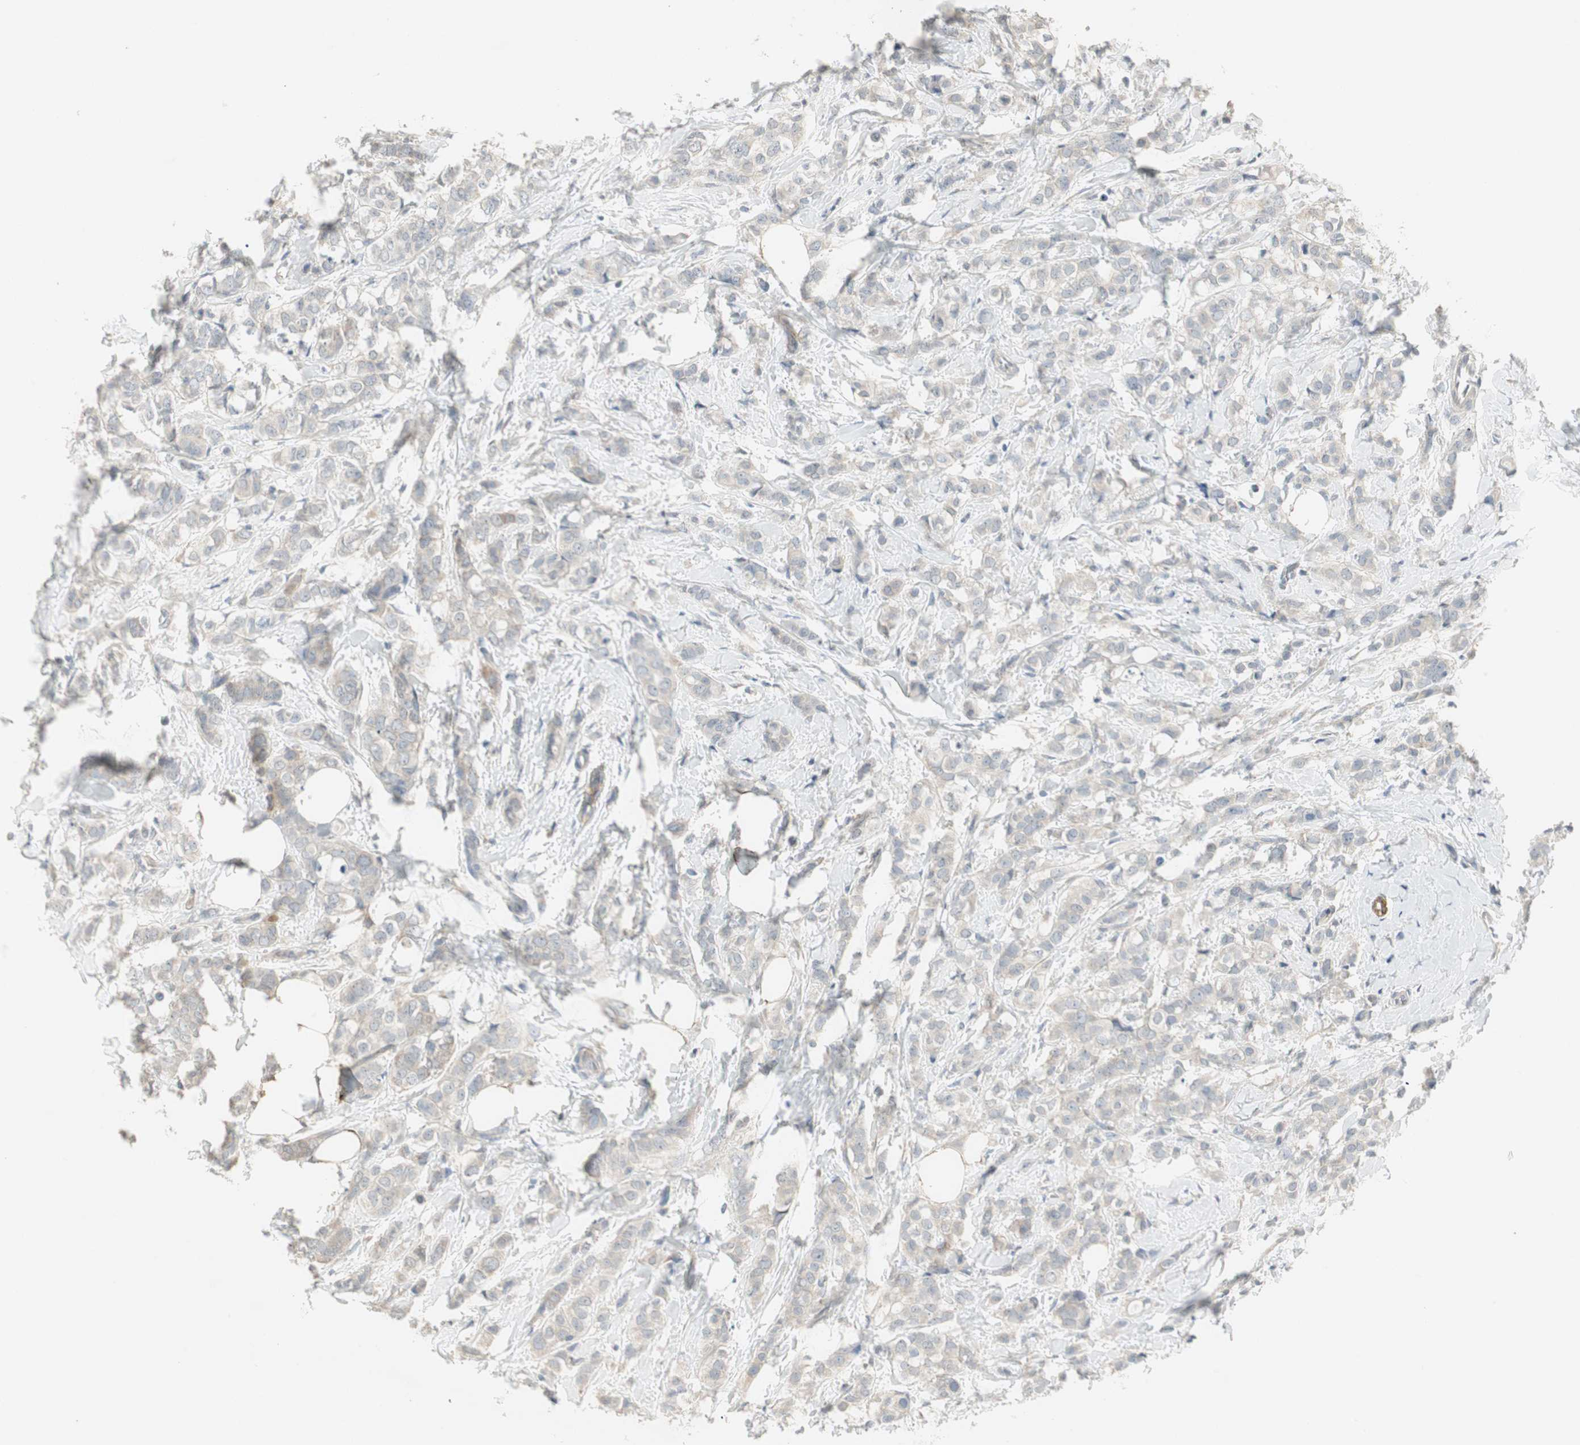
{"staining": {"intensity": "weak", "quantity": ">75%", "location": "cytoplasmic/membranous"}, "tissue": "breast cancer", "cell_type": "Tumor cells", "image_type": "cancer", "snomed": [{"axis": "morphology", "description": "Lobular carcinoma"}, {"axis": "topography", "description": "Breast"}], "caption": "Immunohistochemical staining of breast lobular carcinoma demonstrates low levels of weak cytoplasmic/membranous protein expression in approximately >75% of tumor cells. (DAB (3,3'-diaminobenzidine) = brown stain, brightfield microscopy at high magnification).", "gene": "ZFP36", "patient": {"sex": "female", "age": 60}}